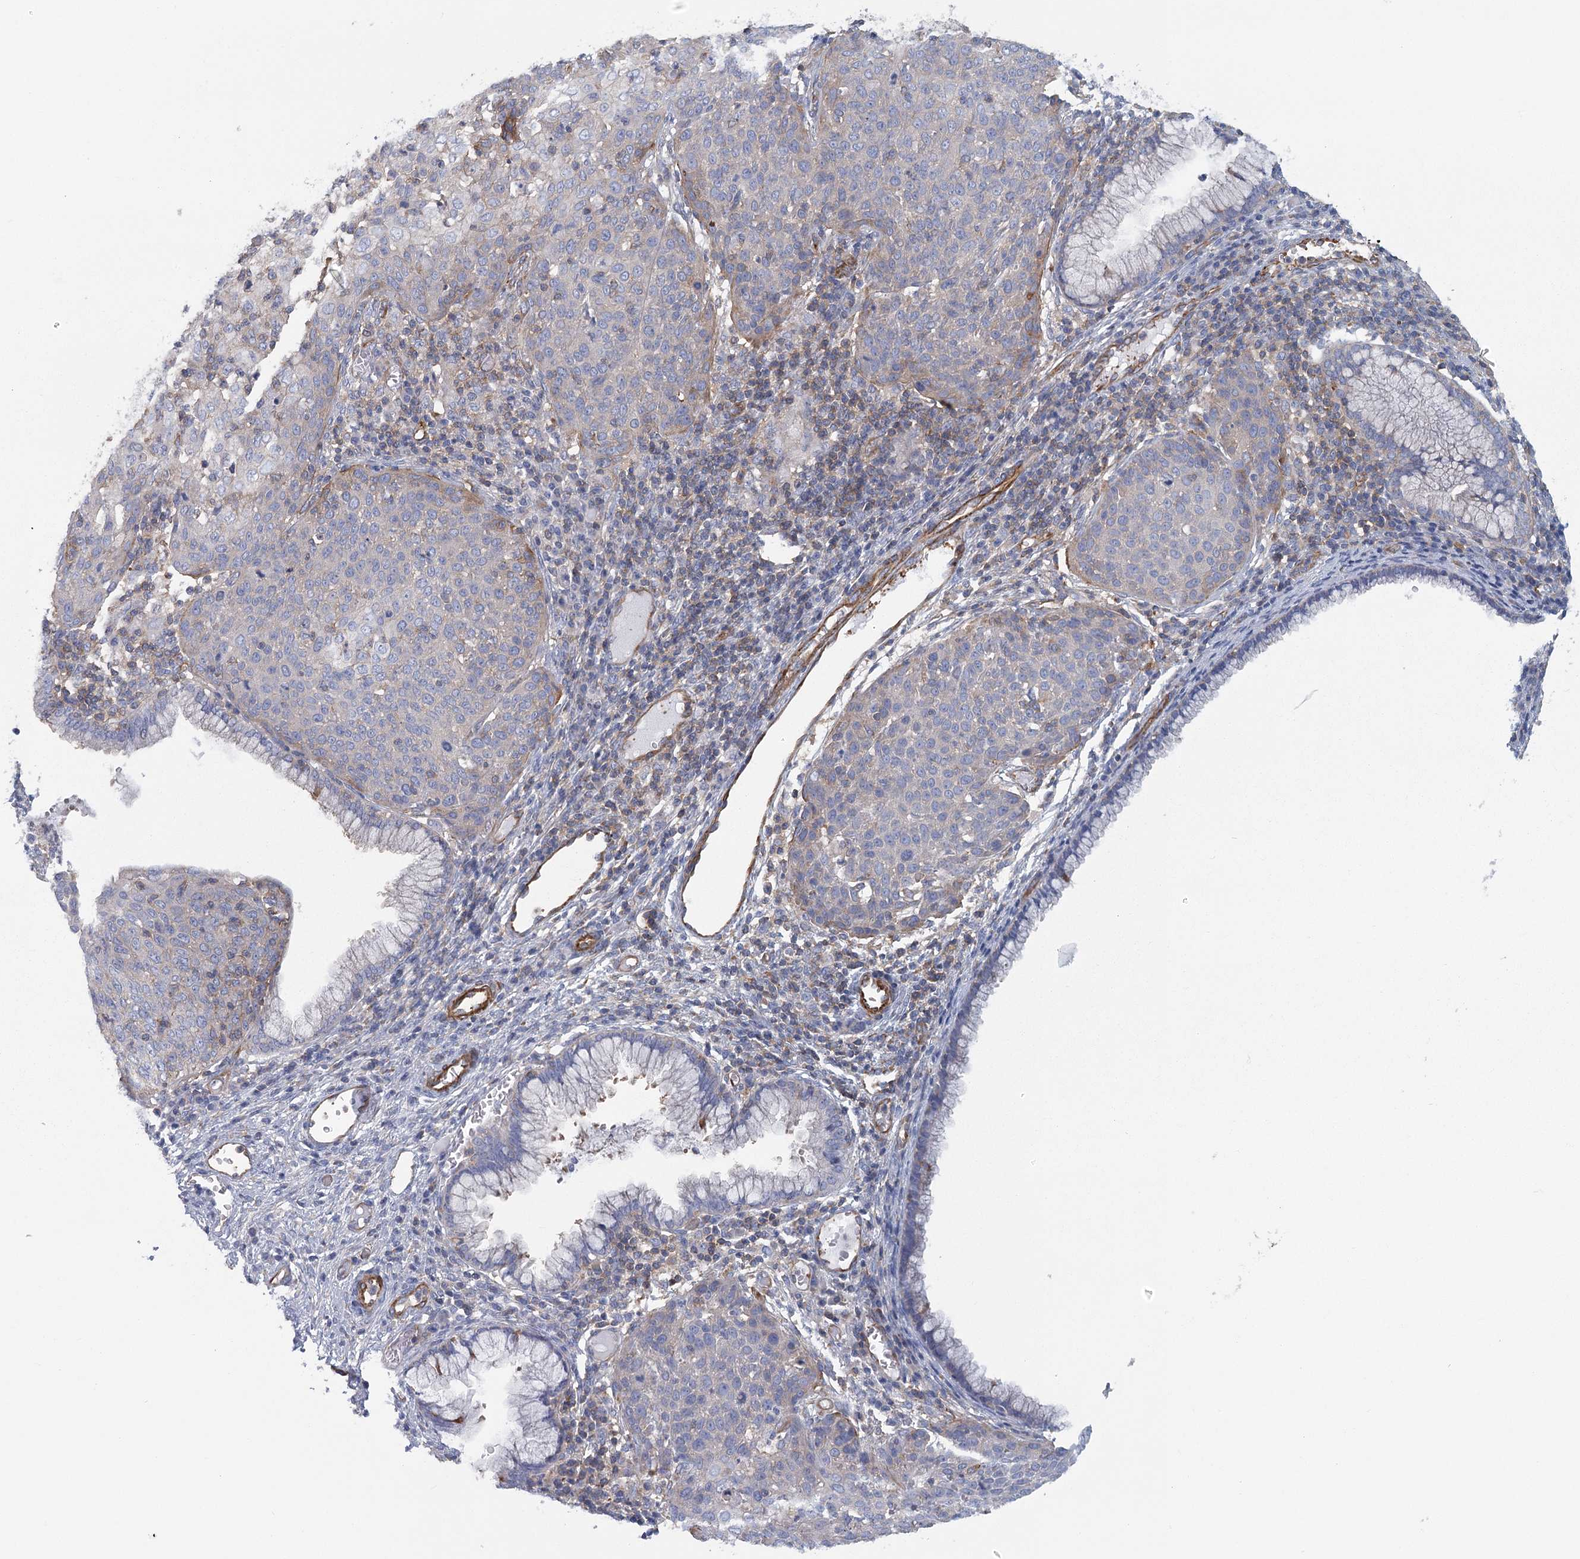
{"staining": {"intensity": "negative", "quantity": "none", "location": "none"}, "tissue": "cervical cancer", "cell_type": "Tumor cells", "image_type": "cancer", "snomed": [{"axis": "morphology", "description": "Squamous cell carcinoma, NOS"}, {"axis": "topography", "description": "Cervix"}], "caption": "A high-resolution image shows IHC staining of cervical cancer (squamous cell carcinoma), which exhibits no significant expression in tumor cells. (Brightfield microscopy of DAB (3,3'-diaminobenzidine) IHC at high magnification).", "gene": "IFT46", "patient": {"sex": "female", "age": 38}}